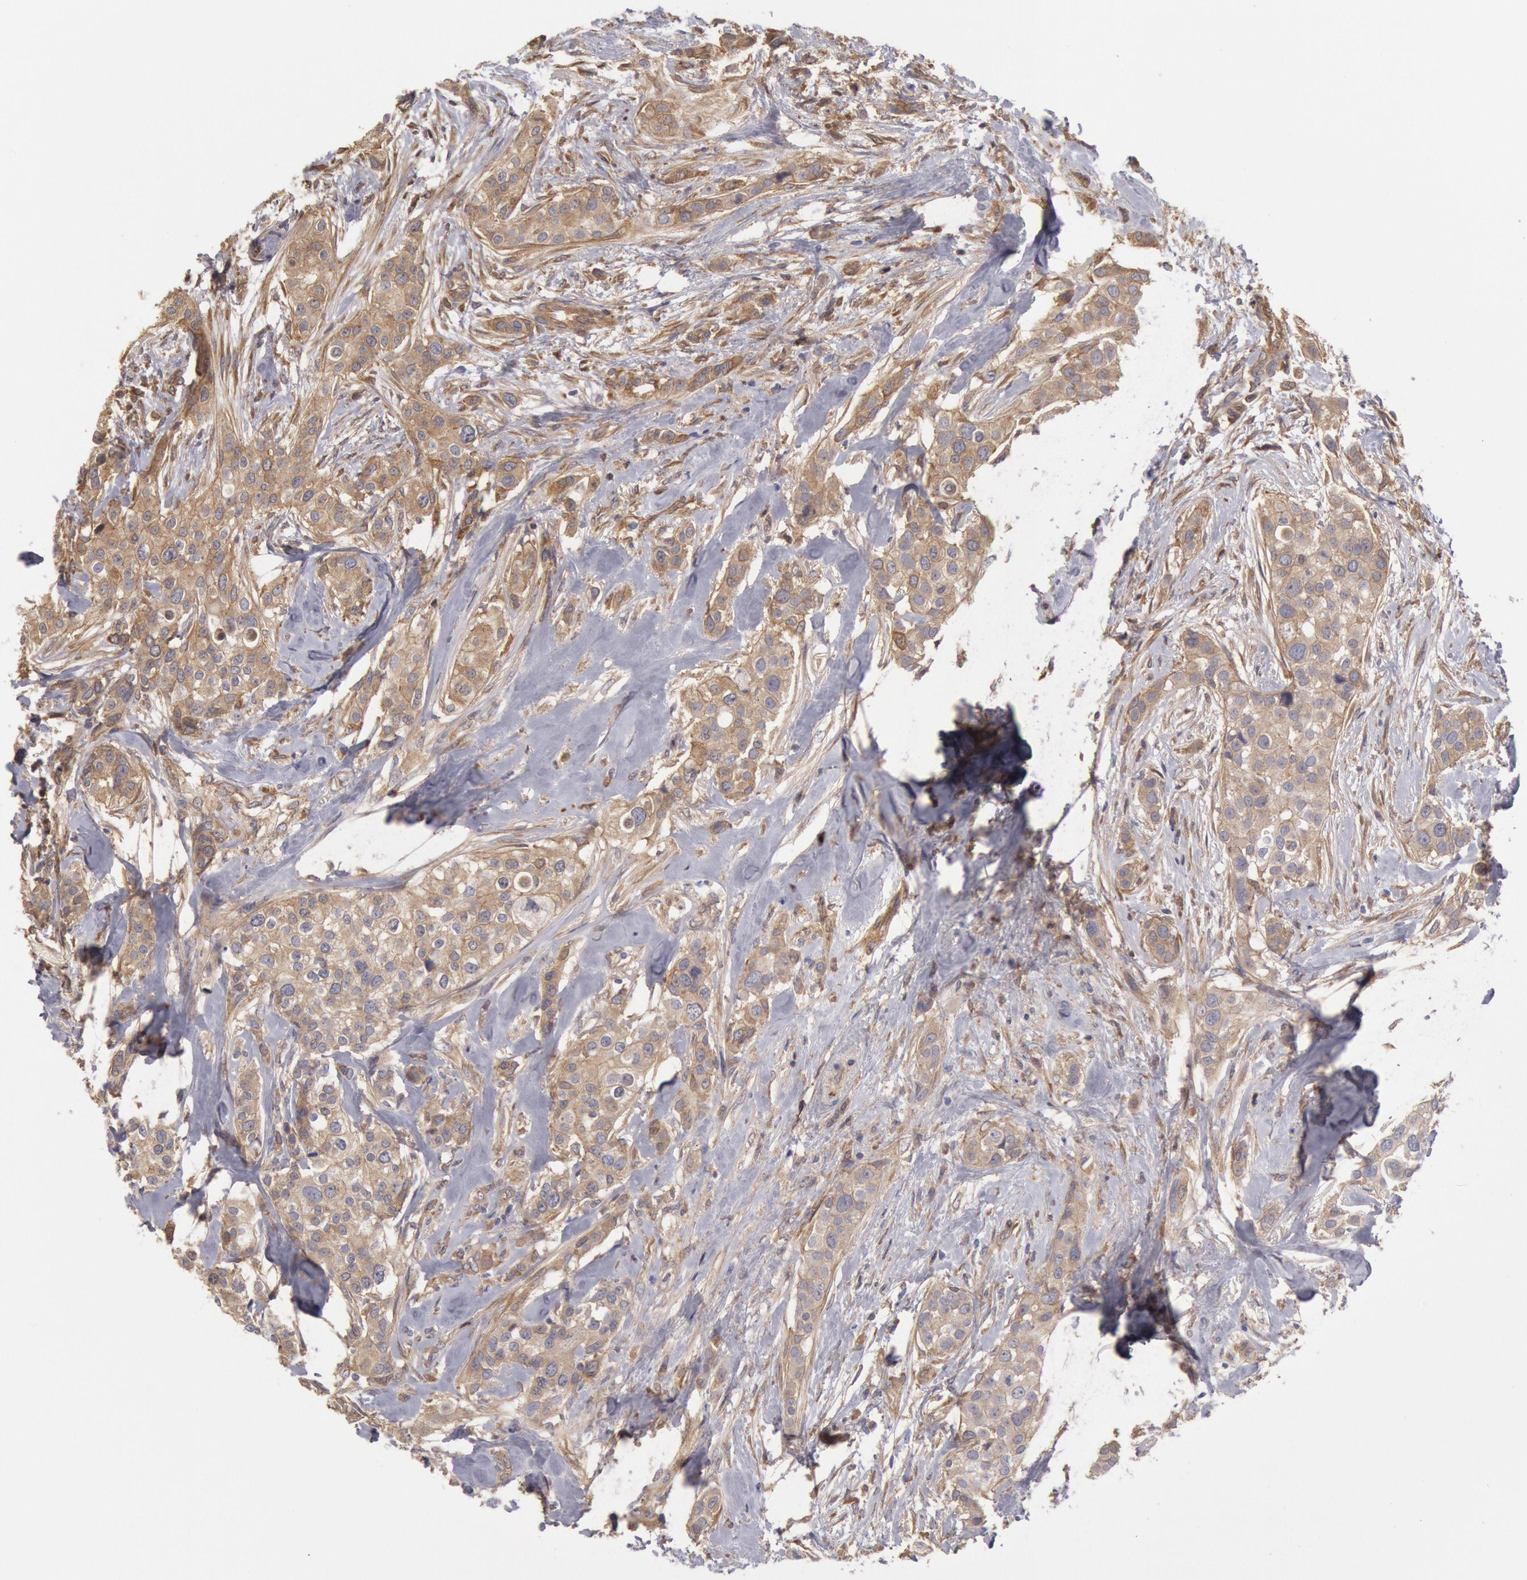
{"staining": {"intensity": "weak", "quantity": "25%-75%", "location": "cytoplasmic/membranous"}, "tissue": "breast cancer", "cell_type": "Tumor cells", "image_type": "cancer", "snomed": [{"axis": "morphology", "description": "Duct carcinoma"}, {"axis": "topography", "description": "Breast"}], "caption": "Immunohistochemistry image of neoplastic tissue: intraductal carcinoma (breast) stained using immunohistochemistry (IHC) demonstrates low levels of weak protein expression localized specifically in the cytoplasmic/membranous of tumor cells, appearing as a cytoplasmic/membranous brown color.", "gene": "CCDC50", "patient": {"sex": "female", "age": 45}}